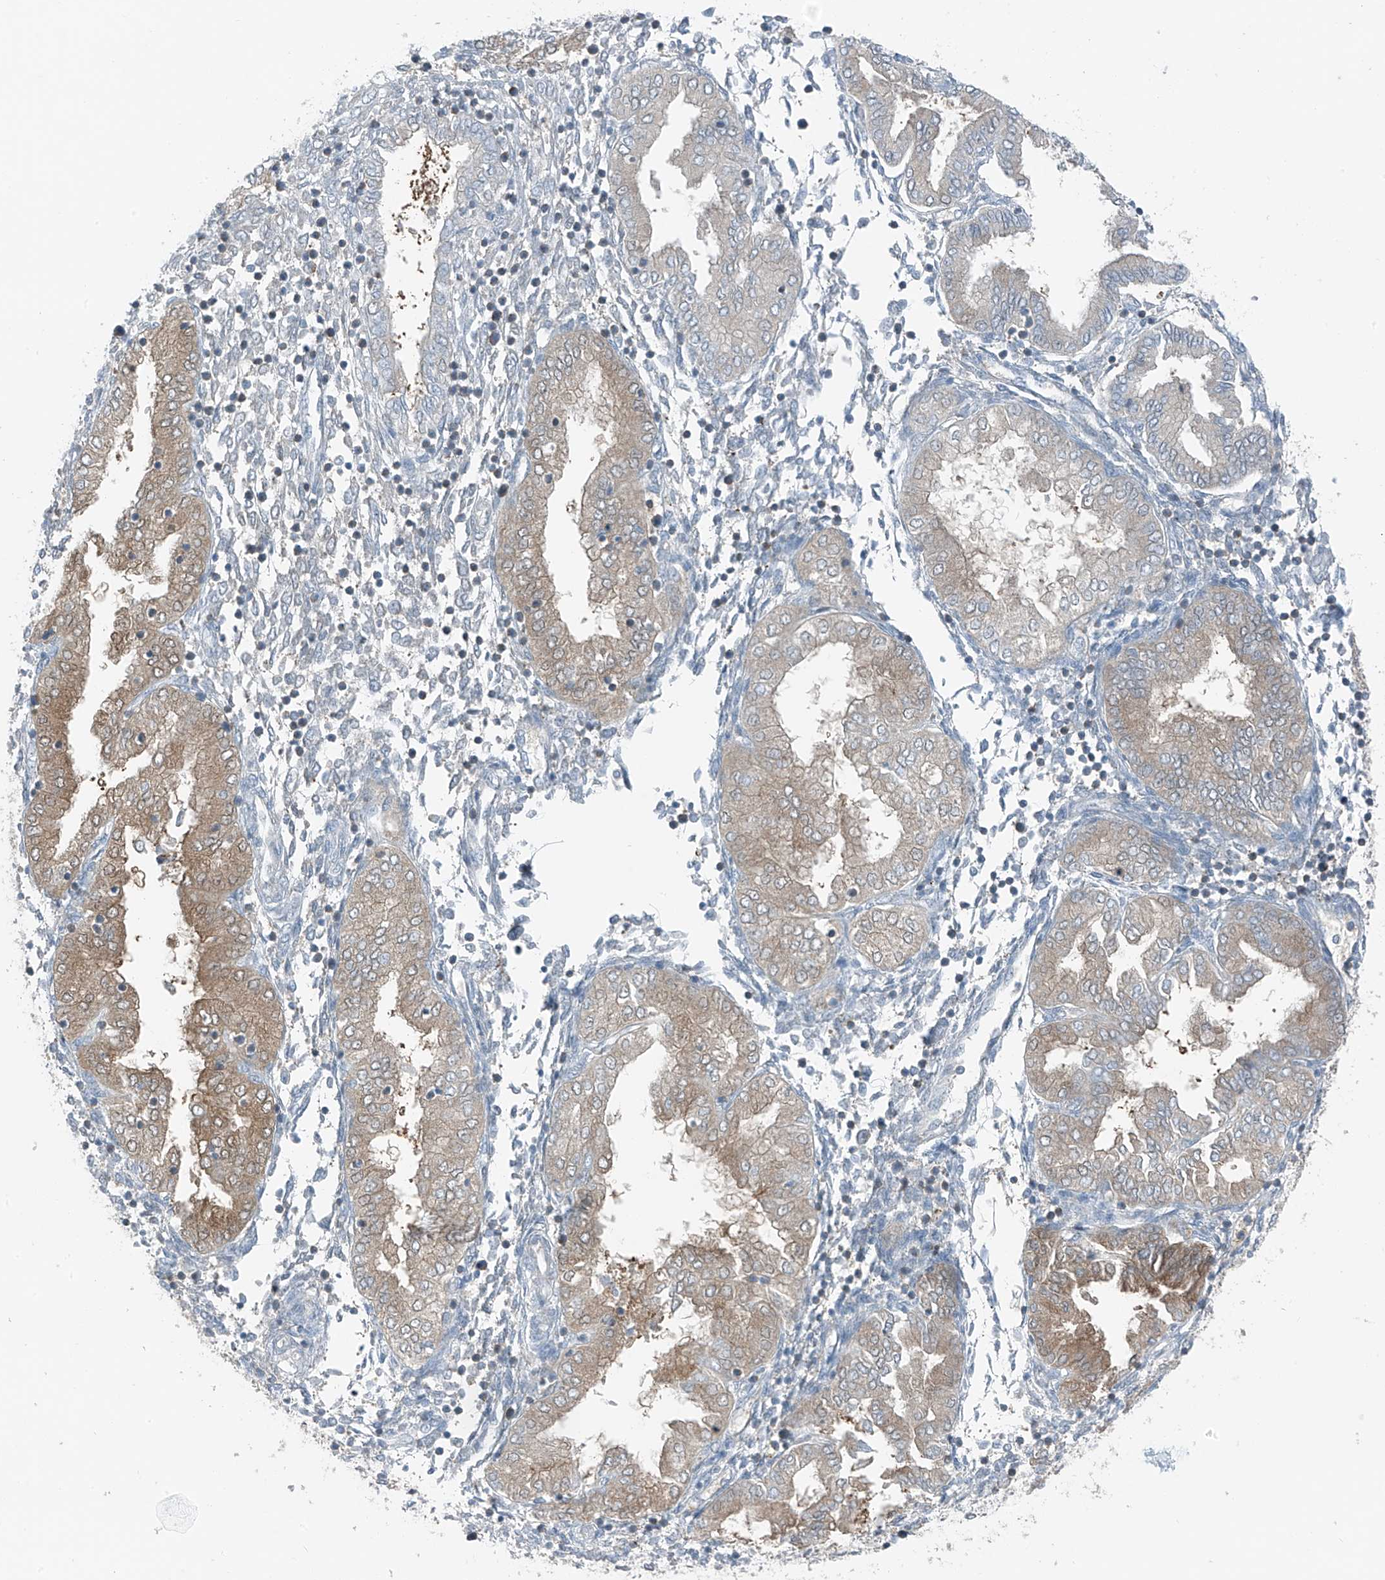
{"staining": {"intensity": "negative", "quantity": "none", "location": "none"}, "tissue": "endometrium", "cell_type": "Cells in endometrial stroma", "image_type": "normal", "snomed": [{"axis": "morphology", "description": "Normal tissue, NOS"}, {"axis": "topography", "description": "Endometrium"}], "caption": "IHC photomicrograph of benign human endometrium stained for a protein (brown), which shows no staining in cells in endometrial stroma.", "gene": "SLC12A6", "patient": {"sex": "female", "age": 53}}